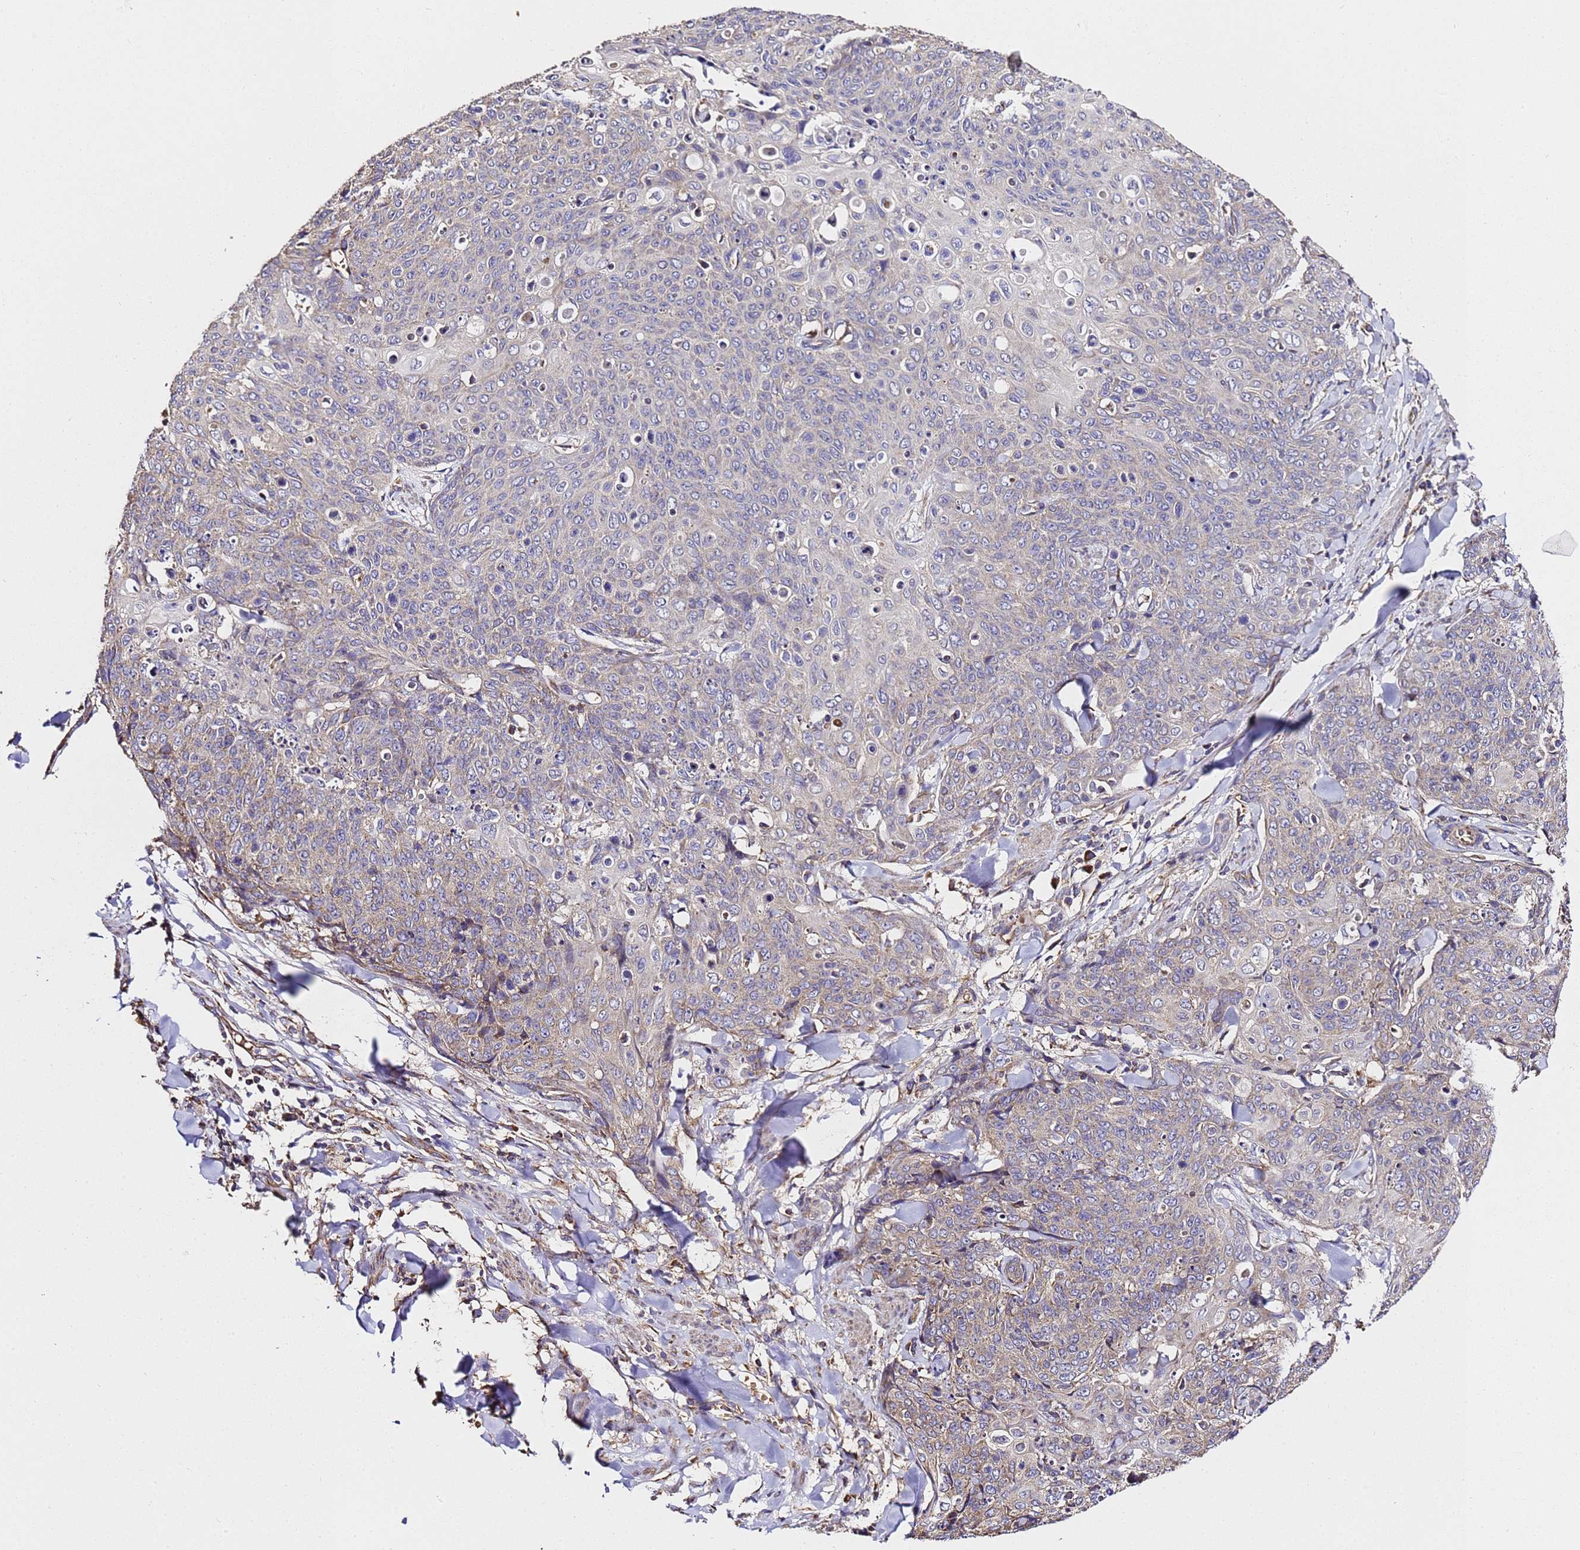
{"staining": {"intensity": "weak", "quantity": "<25%", "location": "cytoplasmic/membranous"}, "tissue": "skin cancer", "cell_type": "Tumor cells", "image_type": "cancer", "snomed": [{"axis": "morphology", "description": "Squamous cell carcinoma, NOS"}, {"axis": "topography", "description": "Skin"}, {"axis": "topography", "description": "Vulva"}], "caption": "This histopathology image is of skin cancer stained with immunohistochemistry to label a protein in brown with the nuclei are counter-stained blue. There is no positivity in tumor cells.", "gene": "LRRIQ1", "patient": {"sex": "female", "age": 85}}